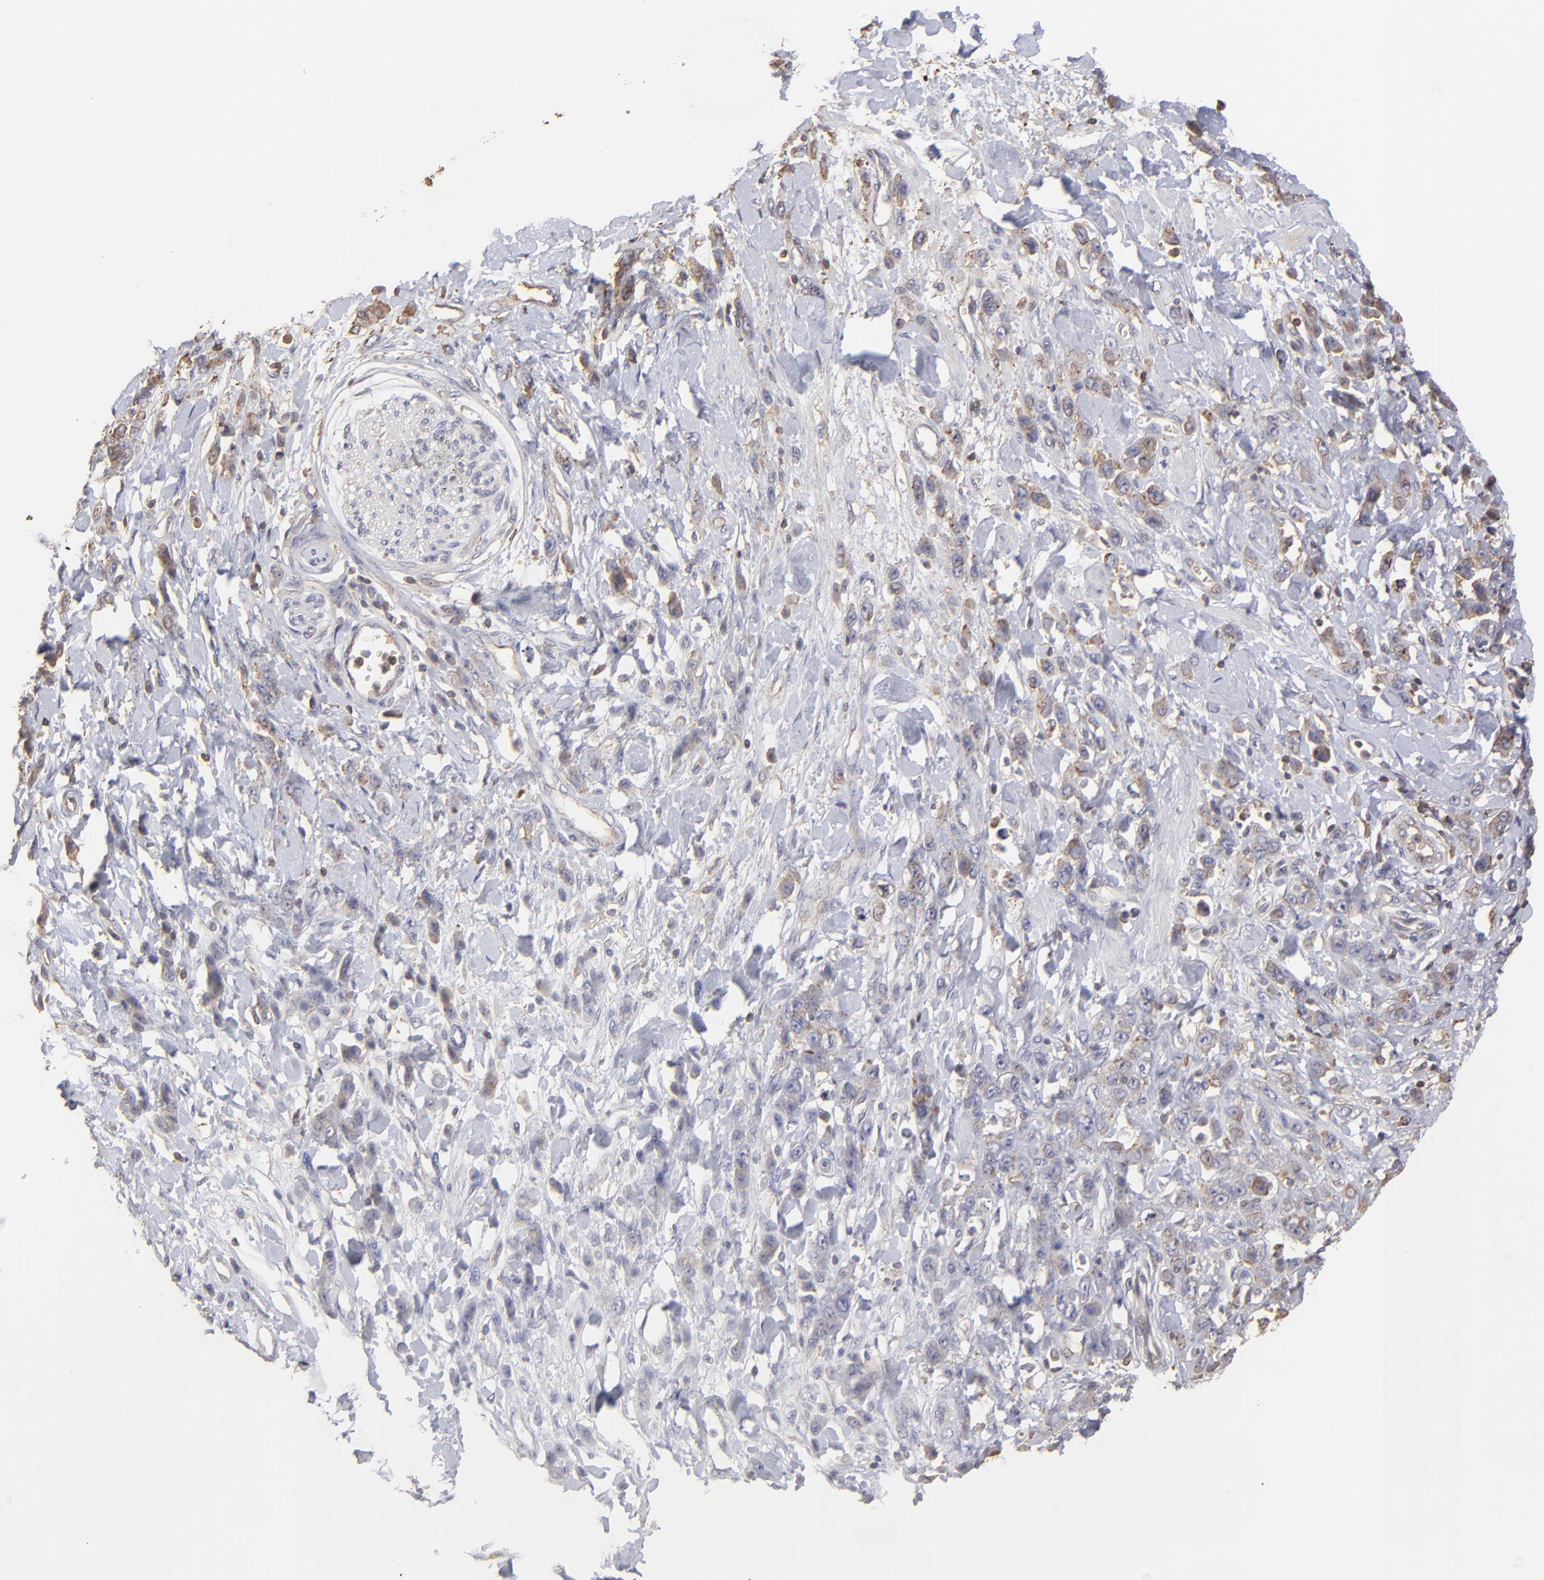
{"staining": {"intensity": "weak", "quantity": ">75%", "location": "cytoplasmic/membranous"}, "tissue": "stomach cancer", "cell_type": "Tumor cells", "image_type": "cancer", "snomed": [{"axis": "morphology", "description": "Normal tissue, NOS"}, {"axis": "morphology", "description": "Adenocarcinoma, NOS"}, {"axis": "topography", "description": "Stomach"}], "caption": "A photomicrograph of stomach cancer (adenocarcinoma) stained for a protein demonstrates weak cytoplasmic/membranous brown staining in tumor cells.", "gene": "ACTB", "patient": {"sex": "male", "age": 82}}